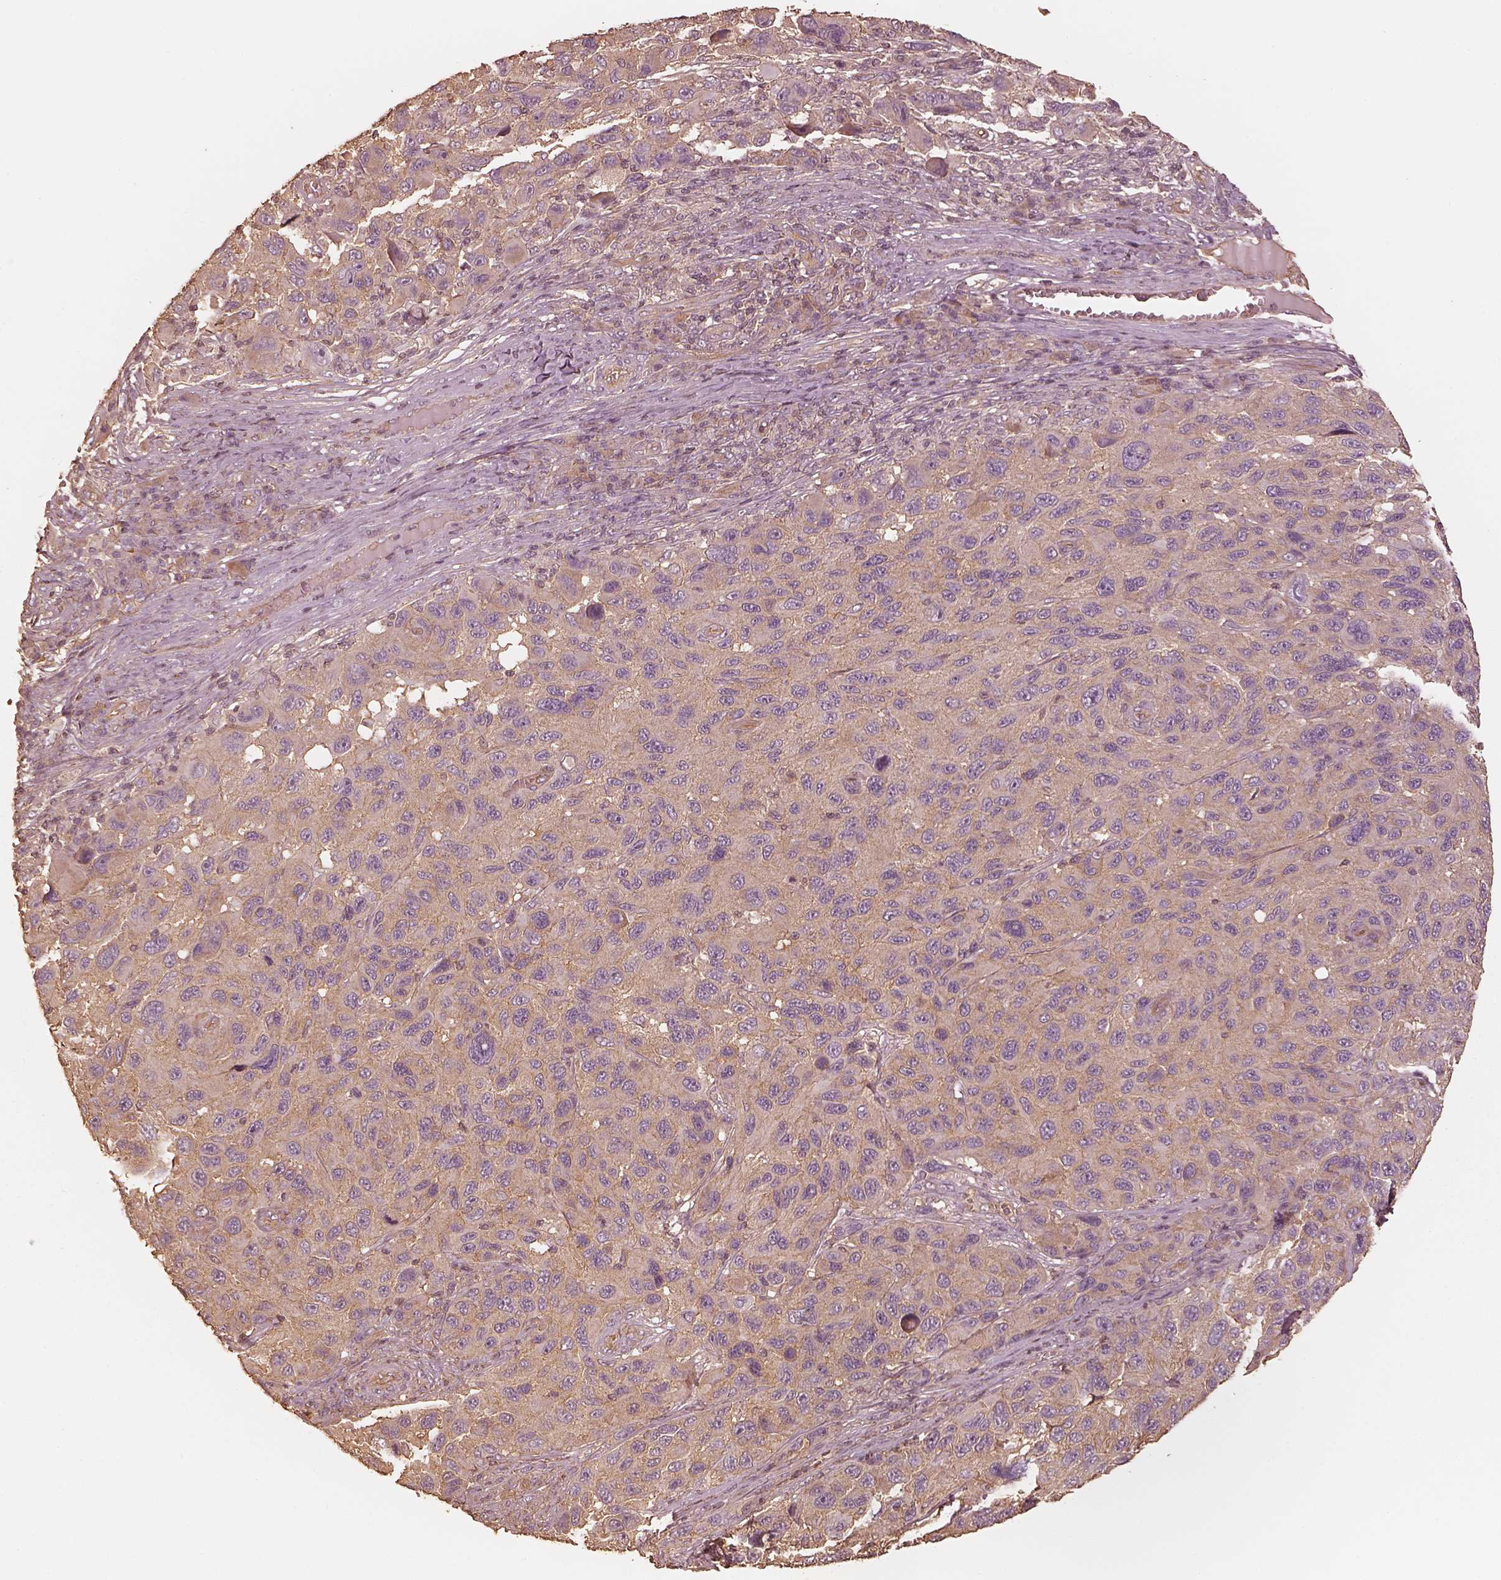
{"staining": {"intensity": "moderate", "quantity": "25%-75%", "location": "cytoplasmic/membranous"}, "tissue": "melanoma", "cell_type": "Tumor cells", "image_type": "cancer", "snomed": [{"axis": "morphology", "description": "Malignant melanoma, NOS"}, {"axis": "topography", "description": "Skin"}], "caption": "Moderate cytoplasmic/membranous positivity for a protein is identified in approximately 25%-75% of tumor cells of melanoma using immunohistochemistry (IHC).", "gene": "WDR7", "patient": {"sex": "male", "age": 53}}